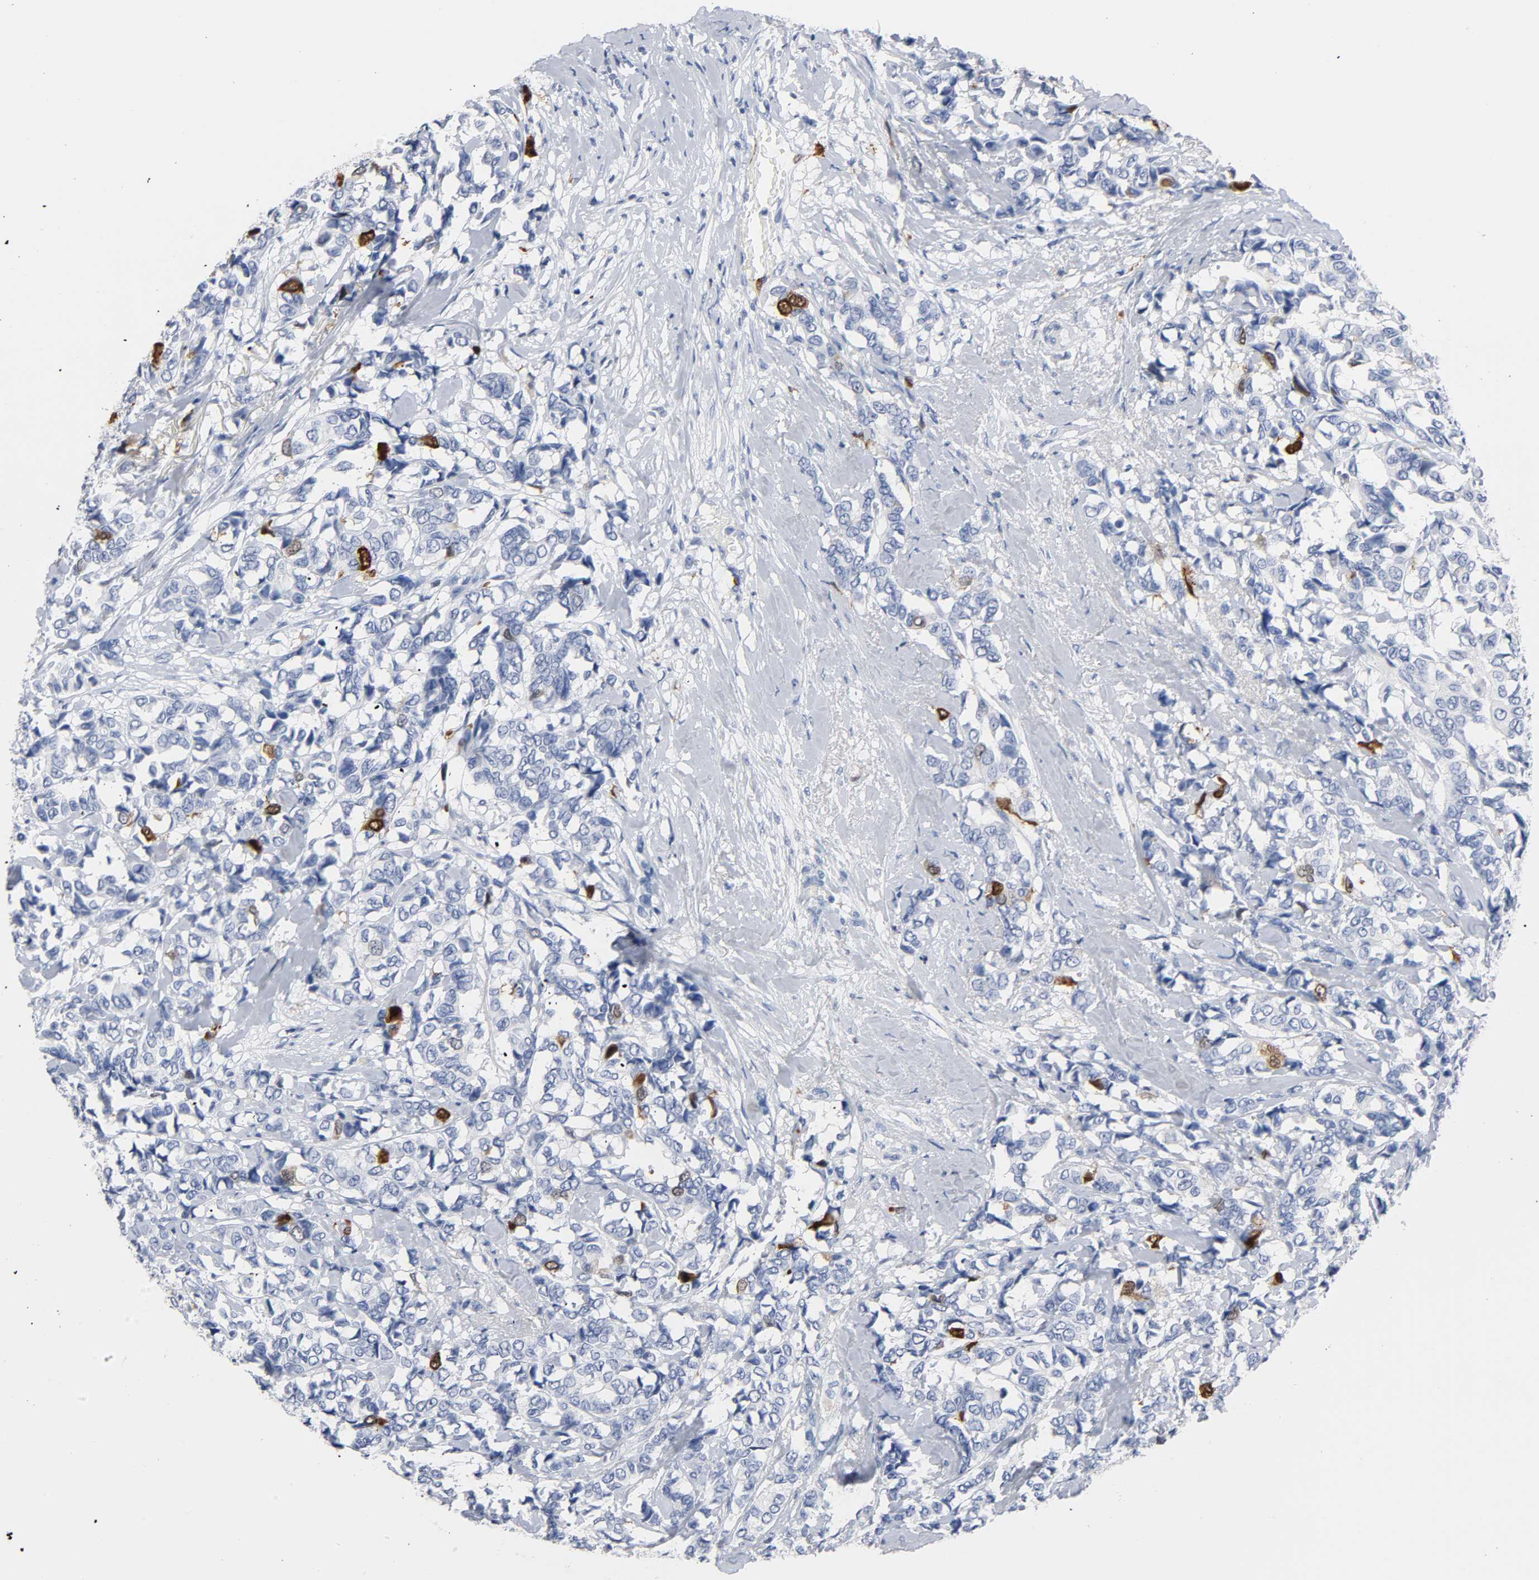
{"staining": {"intensity": "strong", "quantity": "<25%", "location": "cytoplasmic/membranous,nuclear"}, "tissue": "breast cancer", "cell_type": "Tumor cells", "image_type": "cancer", "snomed": [{"axis": "morphology", "description": "Duct carcinoma"}, {"axis": "topography", "description": "Breast"}], "caption": "Brown immunohistochemical staining in human breast intraductal carcinoma exhibits strong cytoplasmic/membranous and nuclear staining in approximately <25% of tumor cells. (Stains: DAB (3,3'-diaminobenzidine) in brown, nuclei in blue, Microscopy: brightfield microscopy at high magnification).", "gene": "CDC20", "patient": {"sex": "female", "age": 87}}